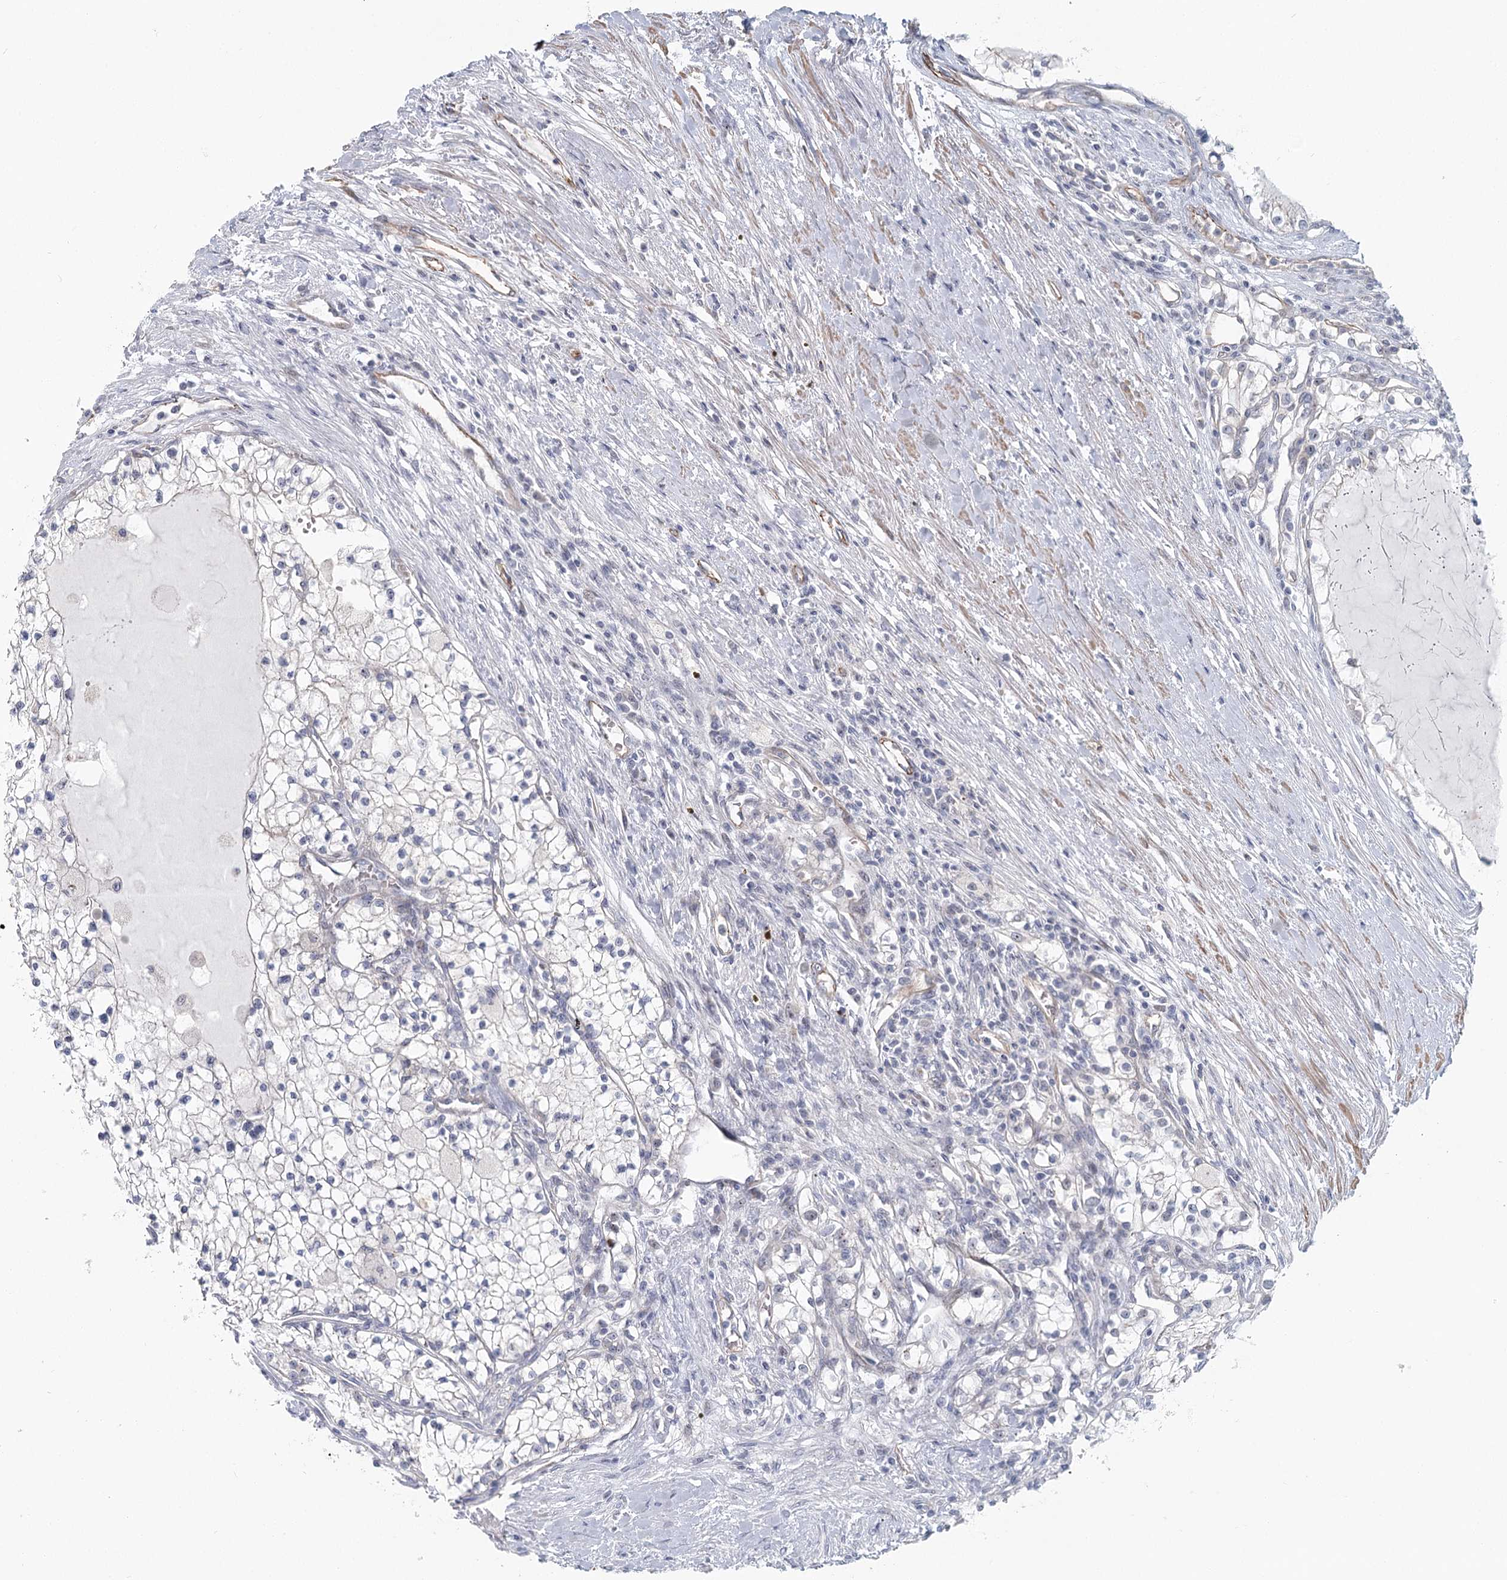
{"staining": {"intensity": "negative", "quantity": "none", "location": "none"}, "tissue": "renal cancer", "cell_type": "Tumor cells", "image_type": "cancer", "snomed": [{"axis": "morphology", "description": "Normal tissue, NOS"}, {"axis": "morphology", "description": "Adenocarcinoma, NOS"}, {"axis": "topography", "description": "Kidney"}], "caption": "Human renal adenocarcinoma stained for a protein using immunohistochemistry (IHC) exhibits no positivity in tumor cells.", "gene": "ABHD8", "patient": {"sex": "male", "age": 68}}